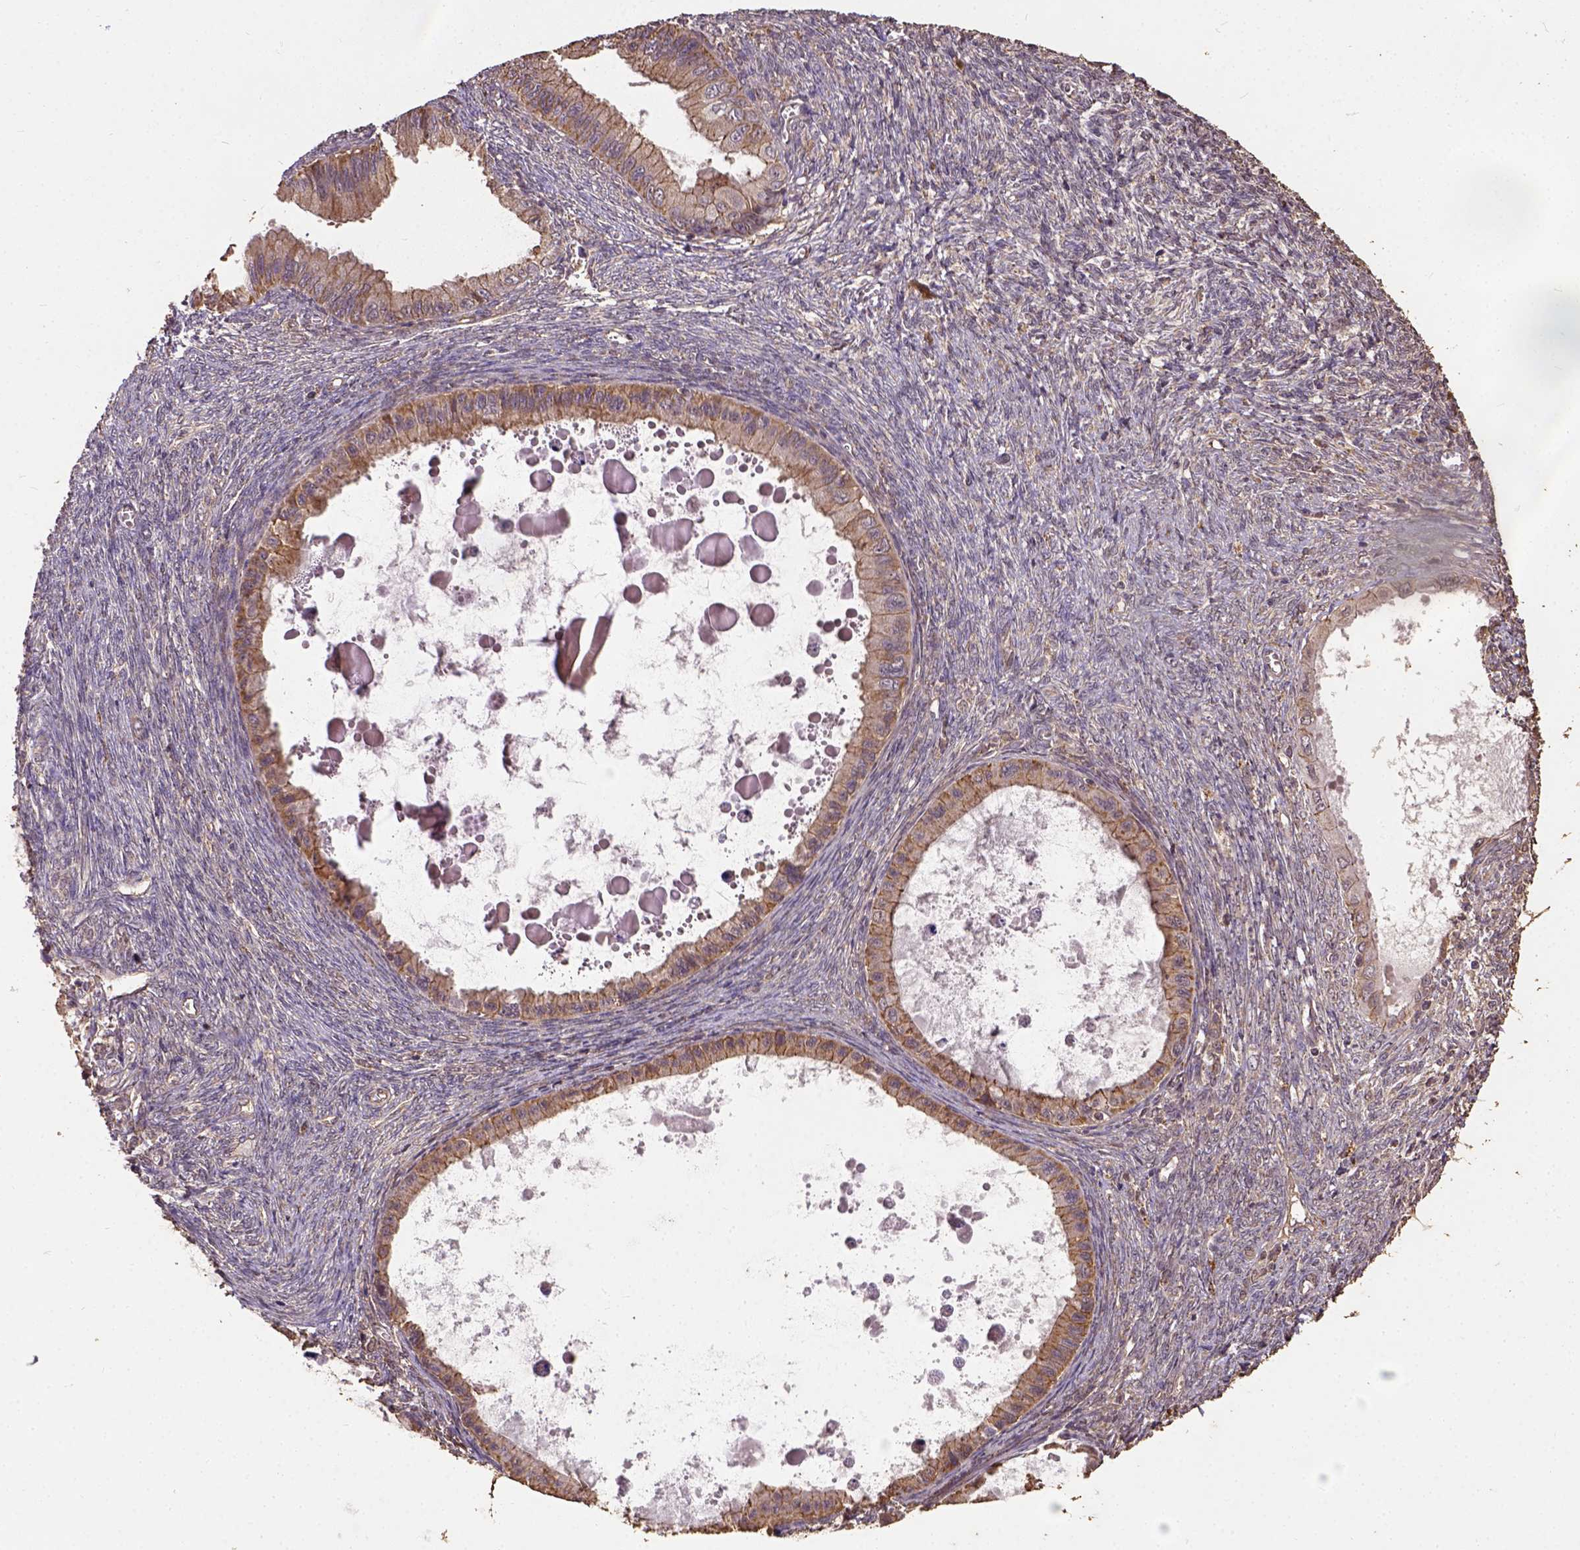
{"staining": {"intensity": "moderate", "quantity": "25%-75%", "location": "cytoplasmic/membranous"}, "tissue": "ovarian cancer", "cell_type": "Tumor cells", "image_type": "cancer", "snomed": [{"axis": "morphology", "description": "Cystadenocarcinoma, mucinous, NOS"}, {"axis": "topography", "description": "Ovary"}], "caption": "A histopathology image of ovarian mucinous cystadenocarcinoma stained for a protein displays moderate cytoplasmic/membranous brown staining in tumor cells.", "gene": "ATP1B3", "patient": {"sex": "female", "age": 64}}